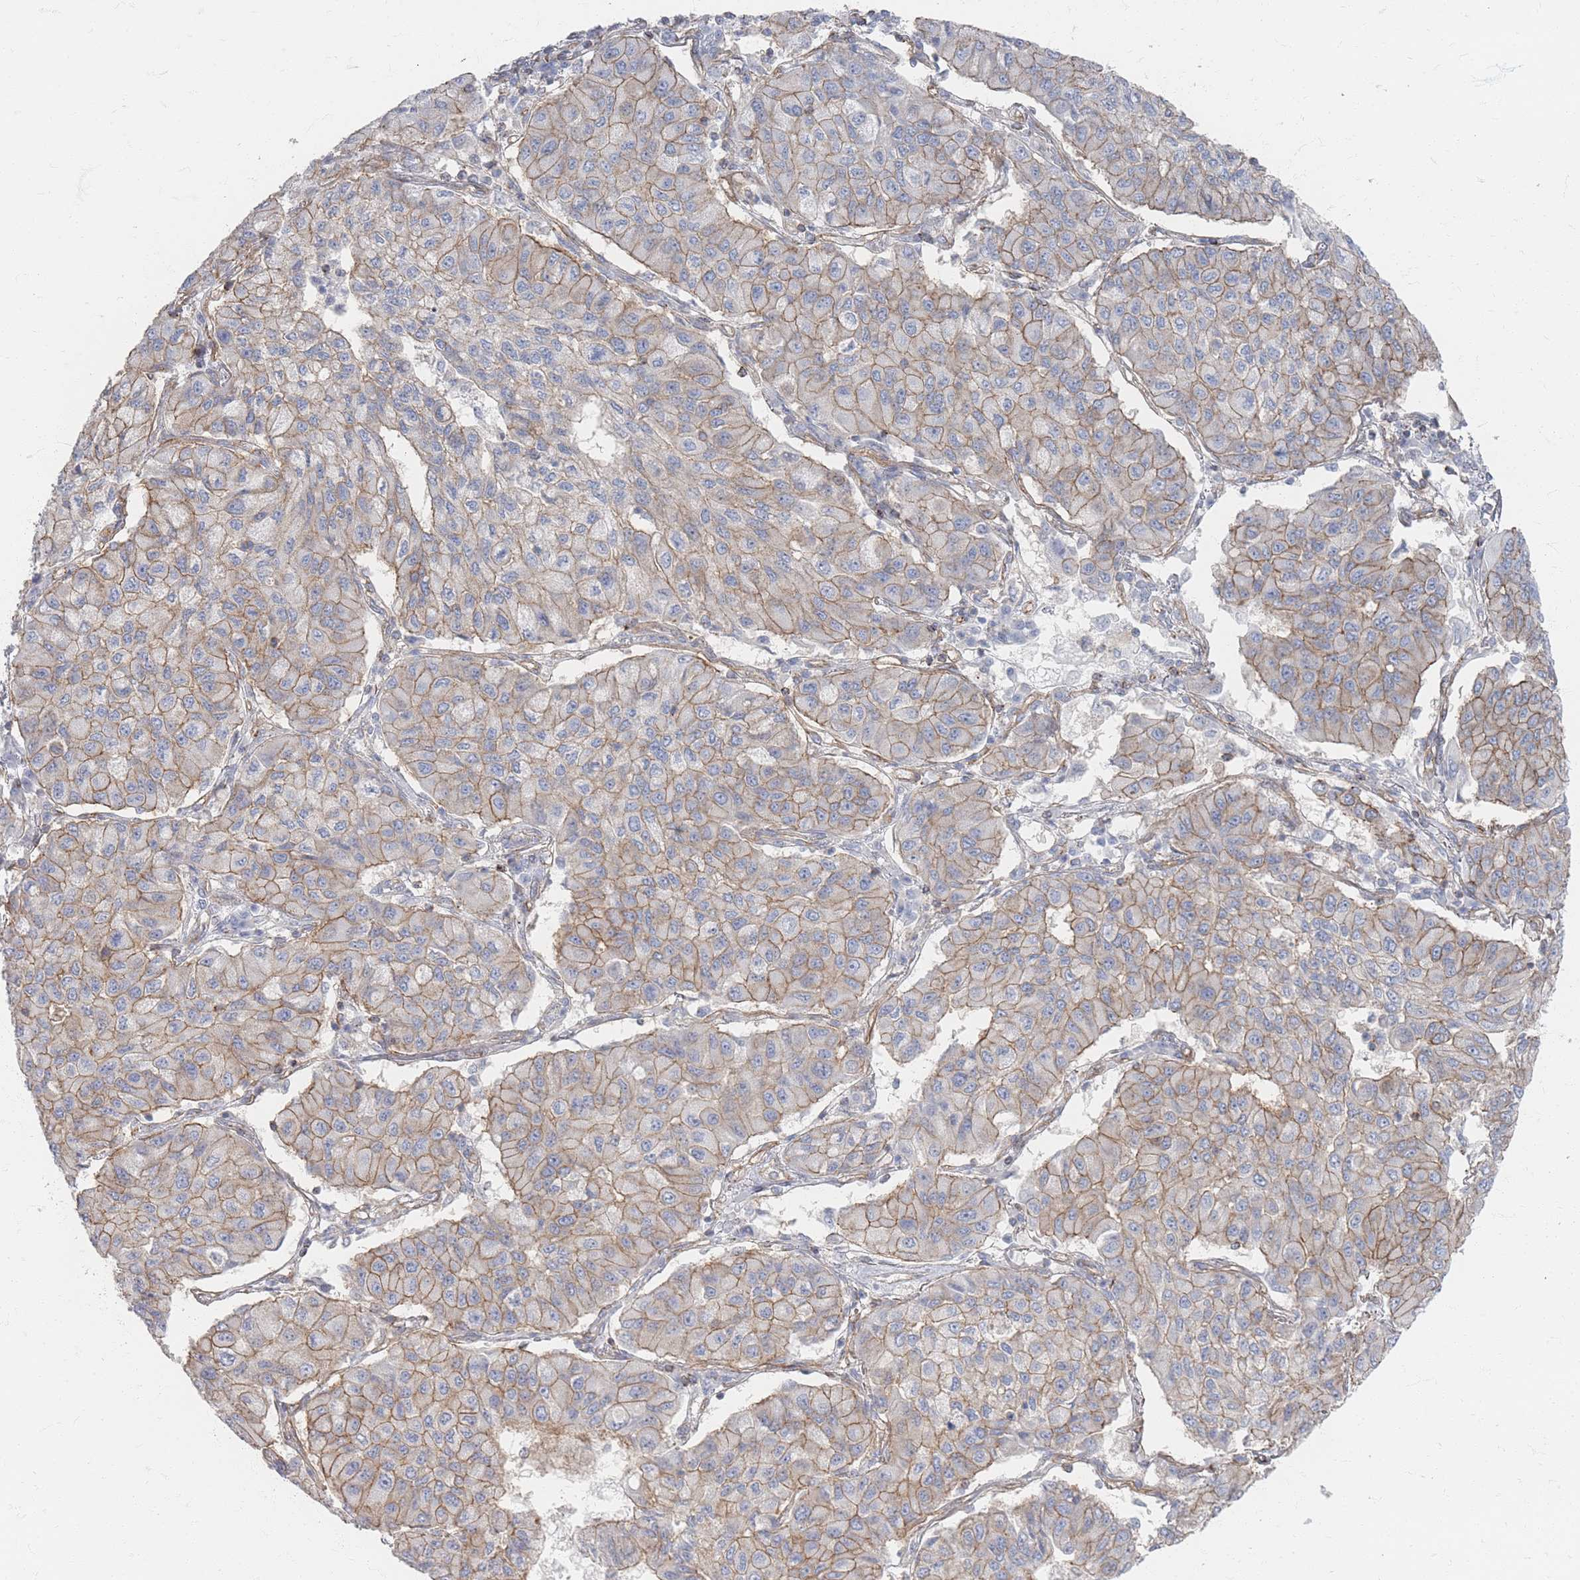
{"staining": {"intensity": "moderate", "quantity": ">75%", "location": "cytoplasmic/membranous"}, "tissue": "lung cancer", "cell_type": "Tumor cells", "image_type": "cancer", "snomed": [{"axis": "morphology", "description": "Squamous cell carcinoma, NOS"}, {"axis": "topography", "description": "Lung"}], "caption": "Moderate cytoplasmic/membranous positivity is seen in about >75% of tumor cells in lung squamous cell carcinoma.", "gene": "GNB1", "patient": {"sex": "male", "age": 74}}